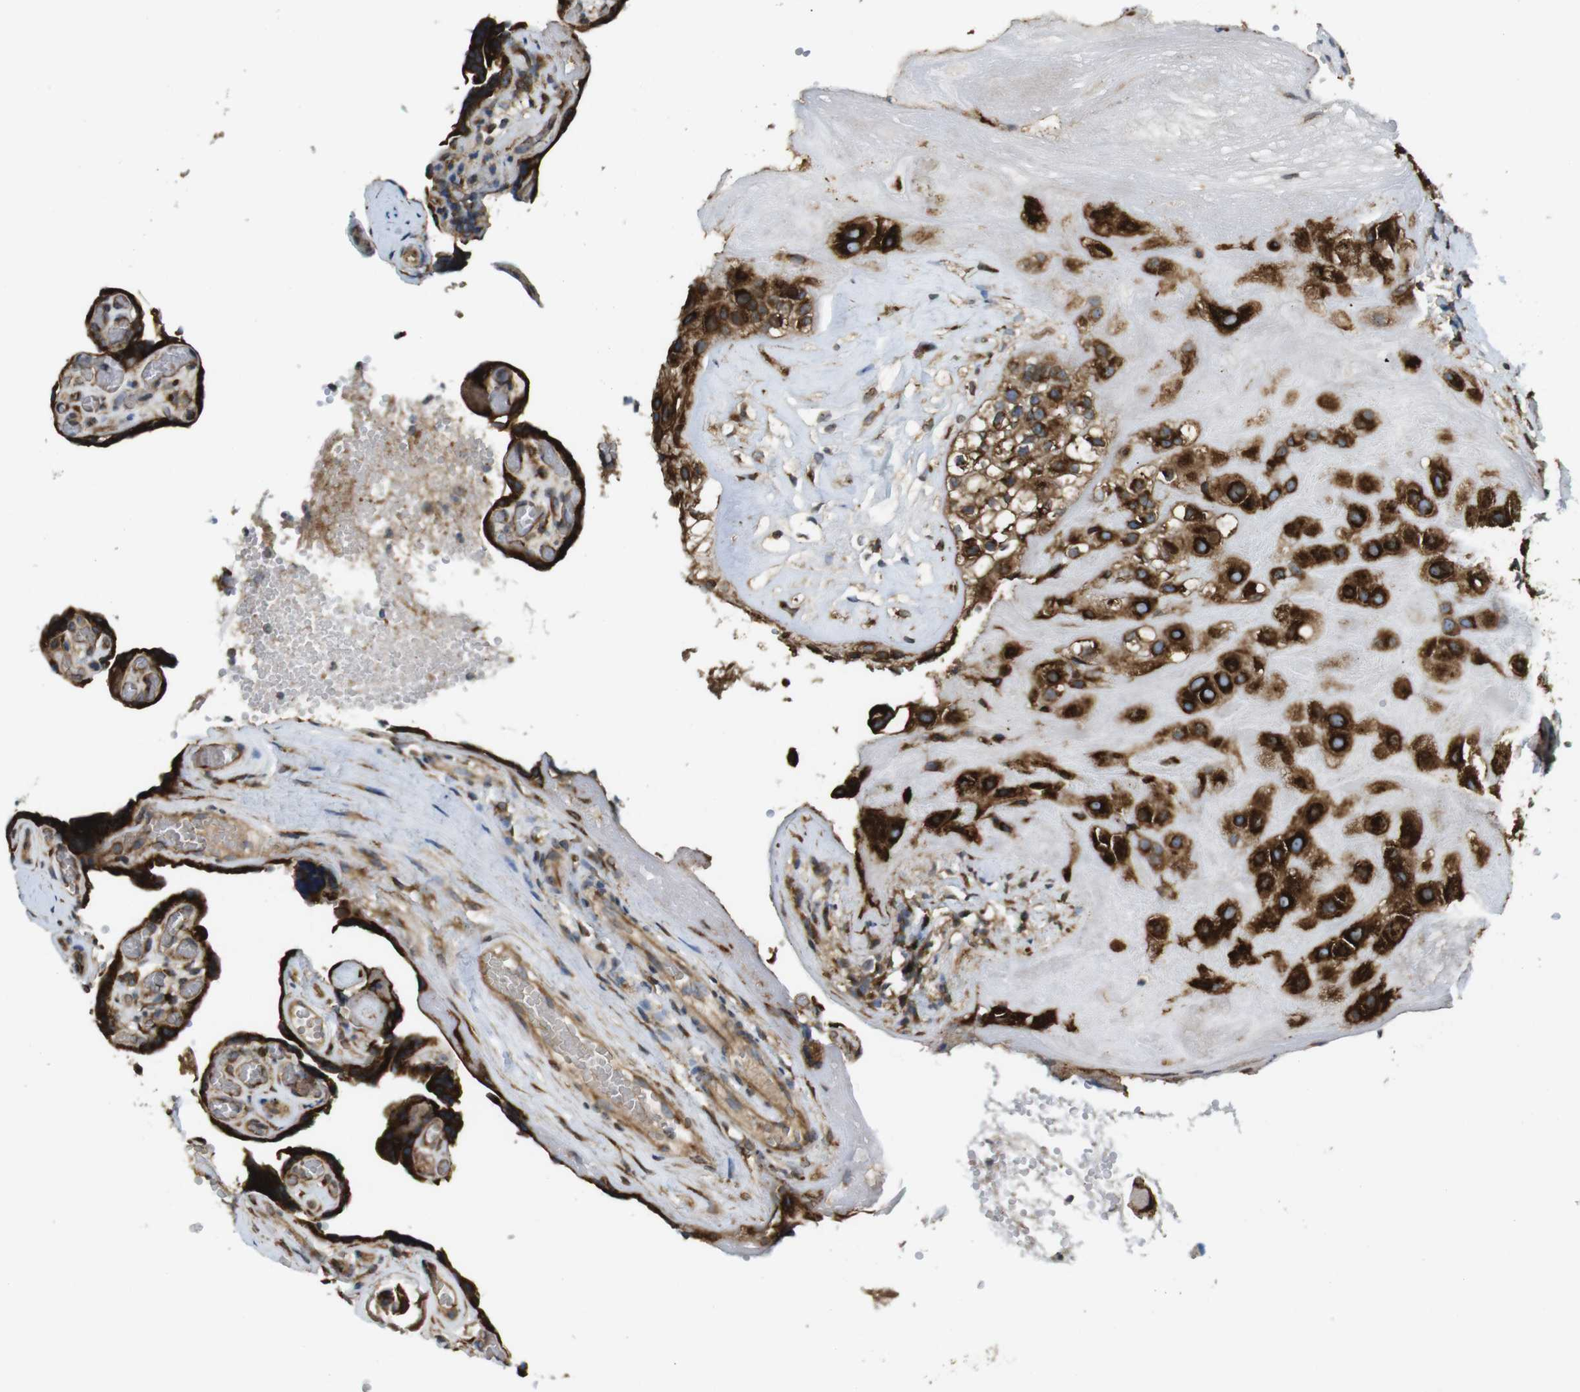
{"staining": {"intensity": "strong", "quantity": ">75%", "location": "cytoplasmic/membranous"}, "tissue": "placenta", "cell_type": "Decidual cells", "image_type": "normal", "snomed": [{"axis": "morphology", "description": "Normal tissue, NOS"}, {"axis": "topography", "description": "Placenta"}], "caption": "Immunohistochemical staining of unremarkable human placenta exhibits high levels of strong cytoplasmic/membranous staining in about >75% of decidual cells.", "gene": "TMEM143", "patient": {"sex": "female", "age": 30}}